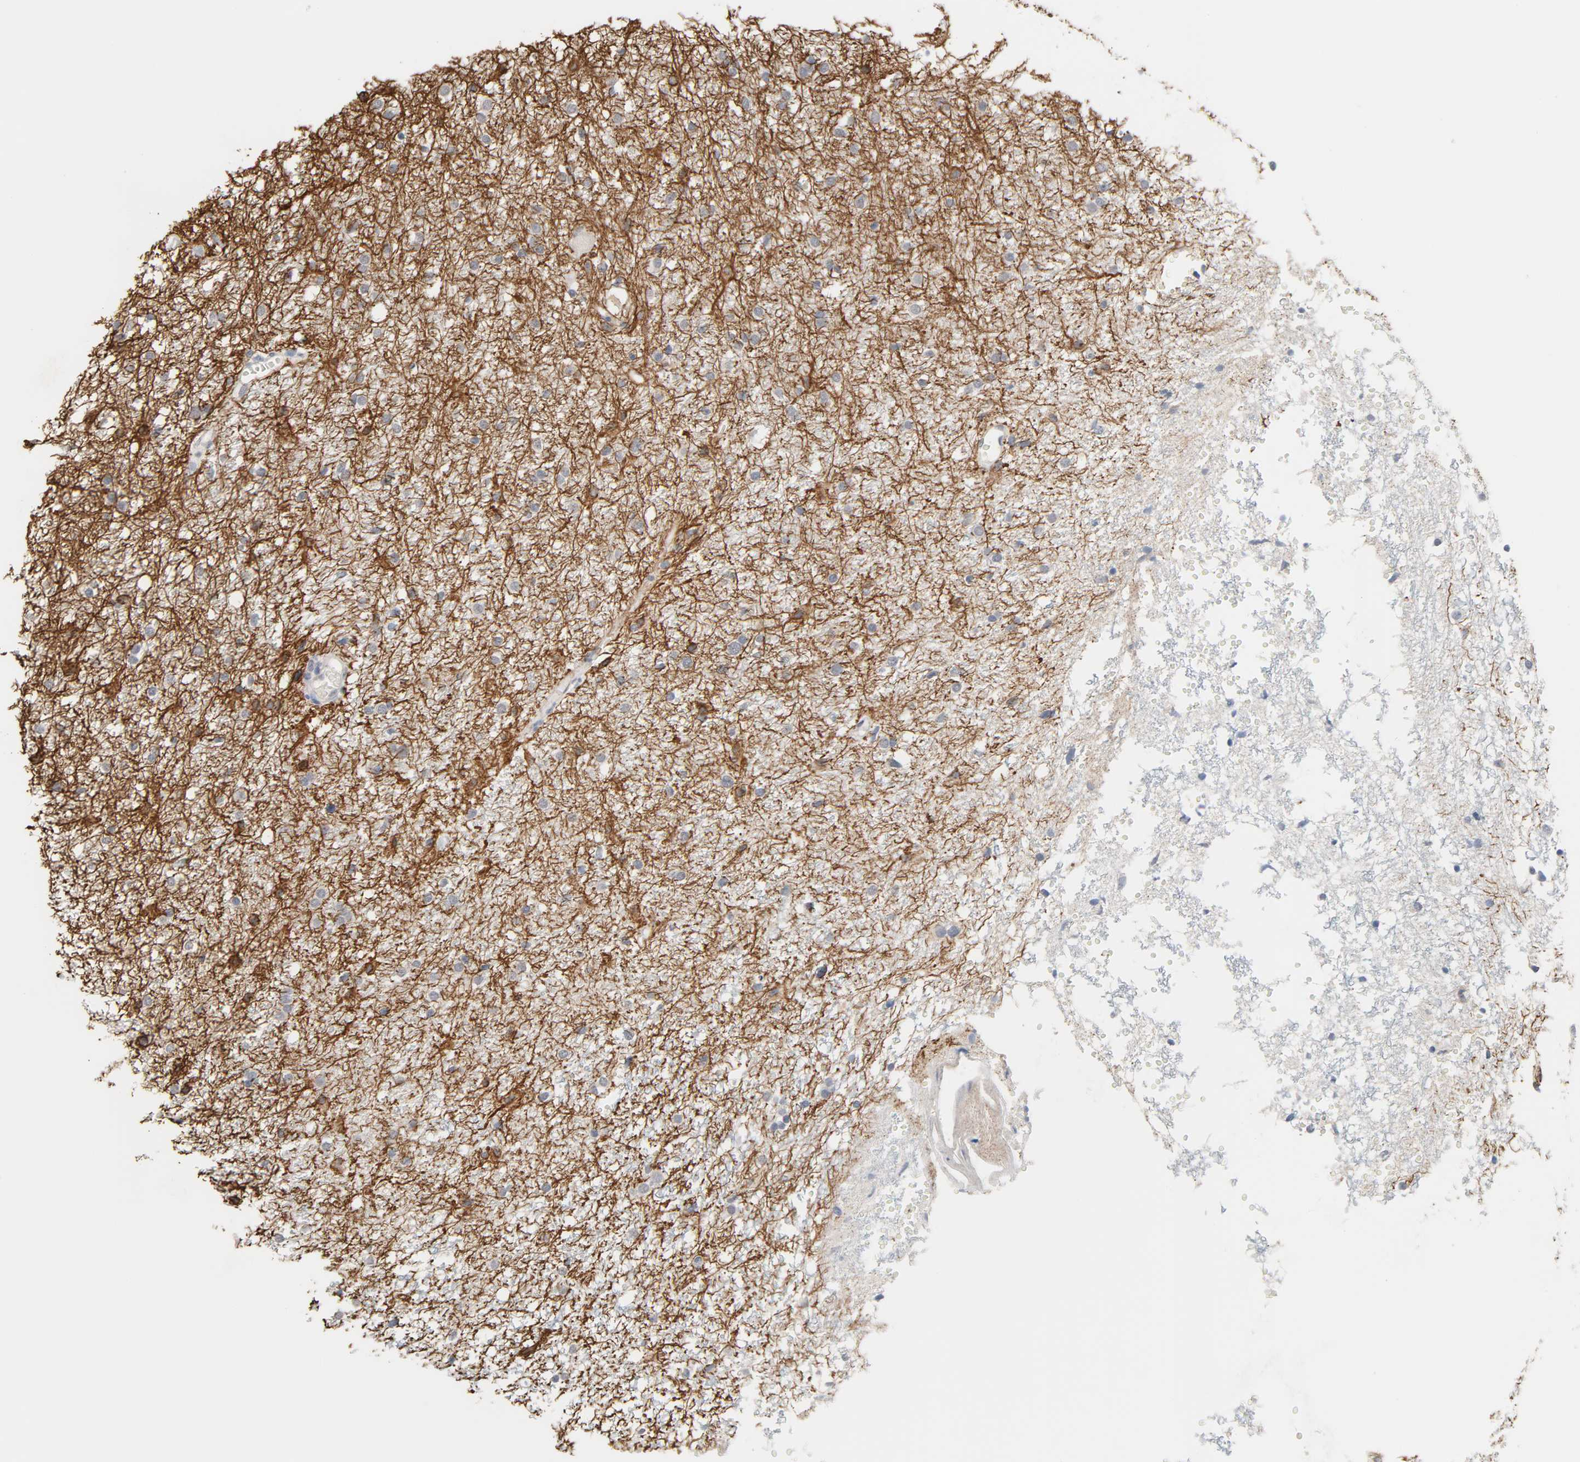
{"staining": {"intensity": "weak", "quantity": "<25%", "location": "cytoplasmic/membranous"}, "tissue": "glioma", "cell_type": "Tumor cells", "image_type": "cancer", "snomed": [{"axis": "morphology", "description": "Glioma, malignant, High grade"}, {"axis": "topography", "description": "Brain"}], "caption": "There is no significant staining in tumor cells of glioma. (DAB IHC with hematoxylin counter stain).", "gene": "ACSS2", "patient": {"sex": "female", "age": 59}}